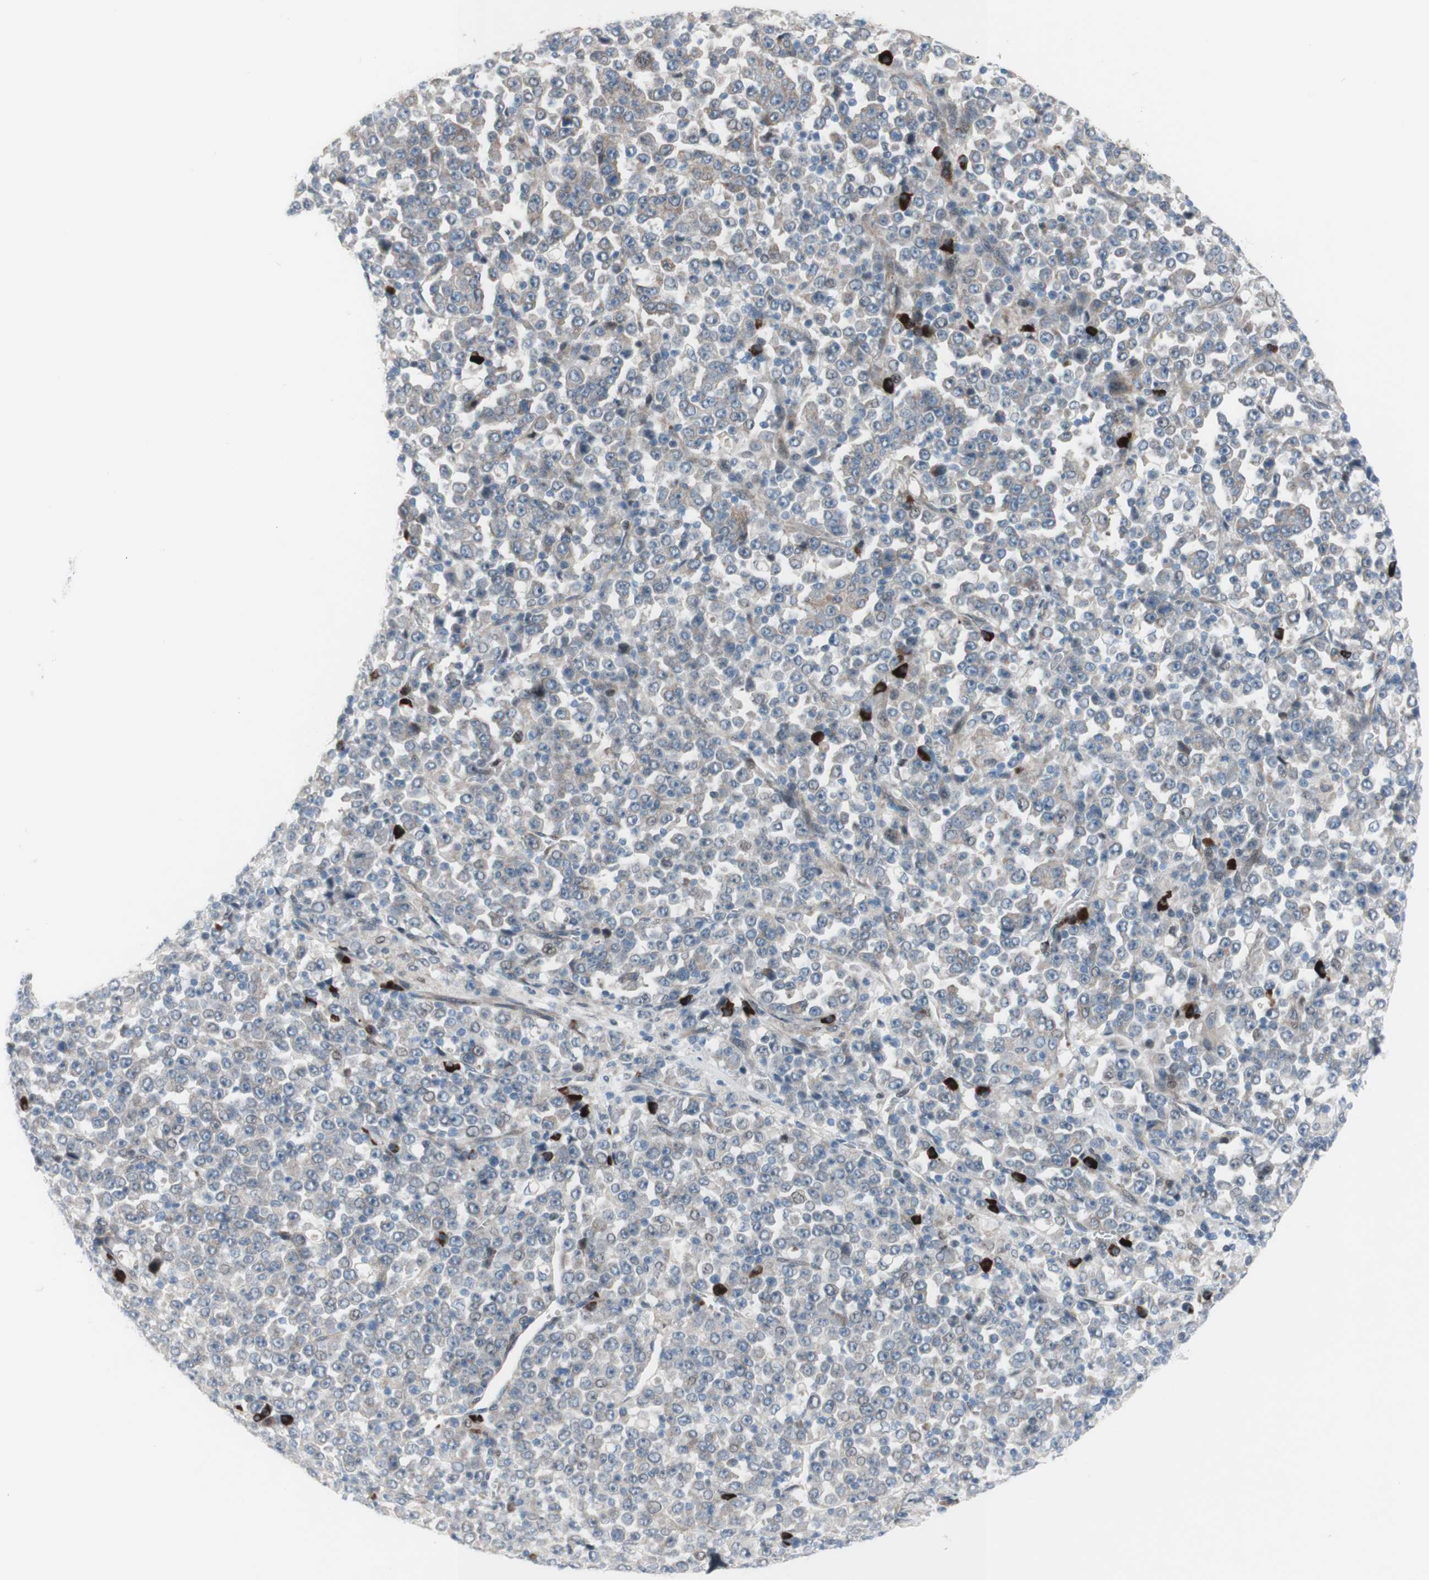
{"staining": {"intensity": "weak", "quantity": "25%-75%", "location": "cytoplasmic/membranous"}, "tissue": "stomach cancer", "cell_type": "Tumor cells", "image_type": "cancer", "snomed": [{"axis": "morphology", "description": "Normal tissue, NOS"}, {"axis": "morphology", "description": "Adenocarcinoma, NOS"}, {"axis": "topography", "description": "Stomach, upper"}, {"axis": "topography", "description": "Stomach"}], "caption": "Weak cytoplasmic/membranous positivity for a protein is appreciated in about 25%-75% of tumor cells of stomach cancer using IHC.", "gene": "PHTF2", "patient": {"sex": "male", "age": 59}}